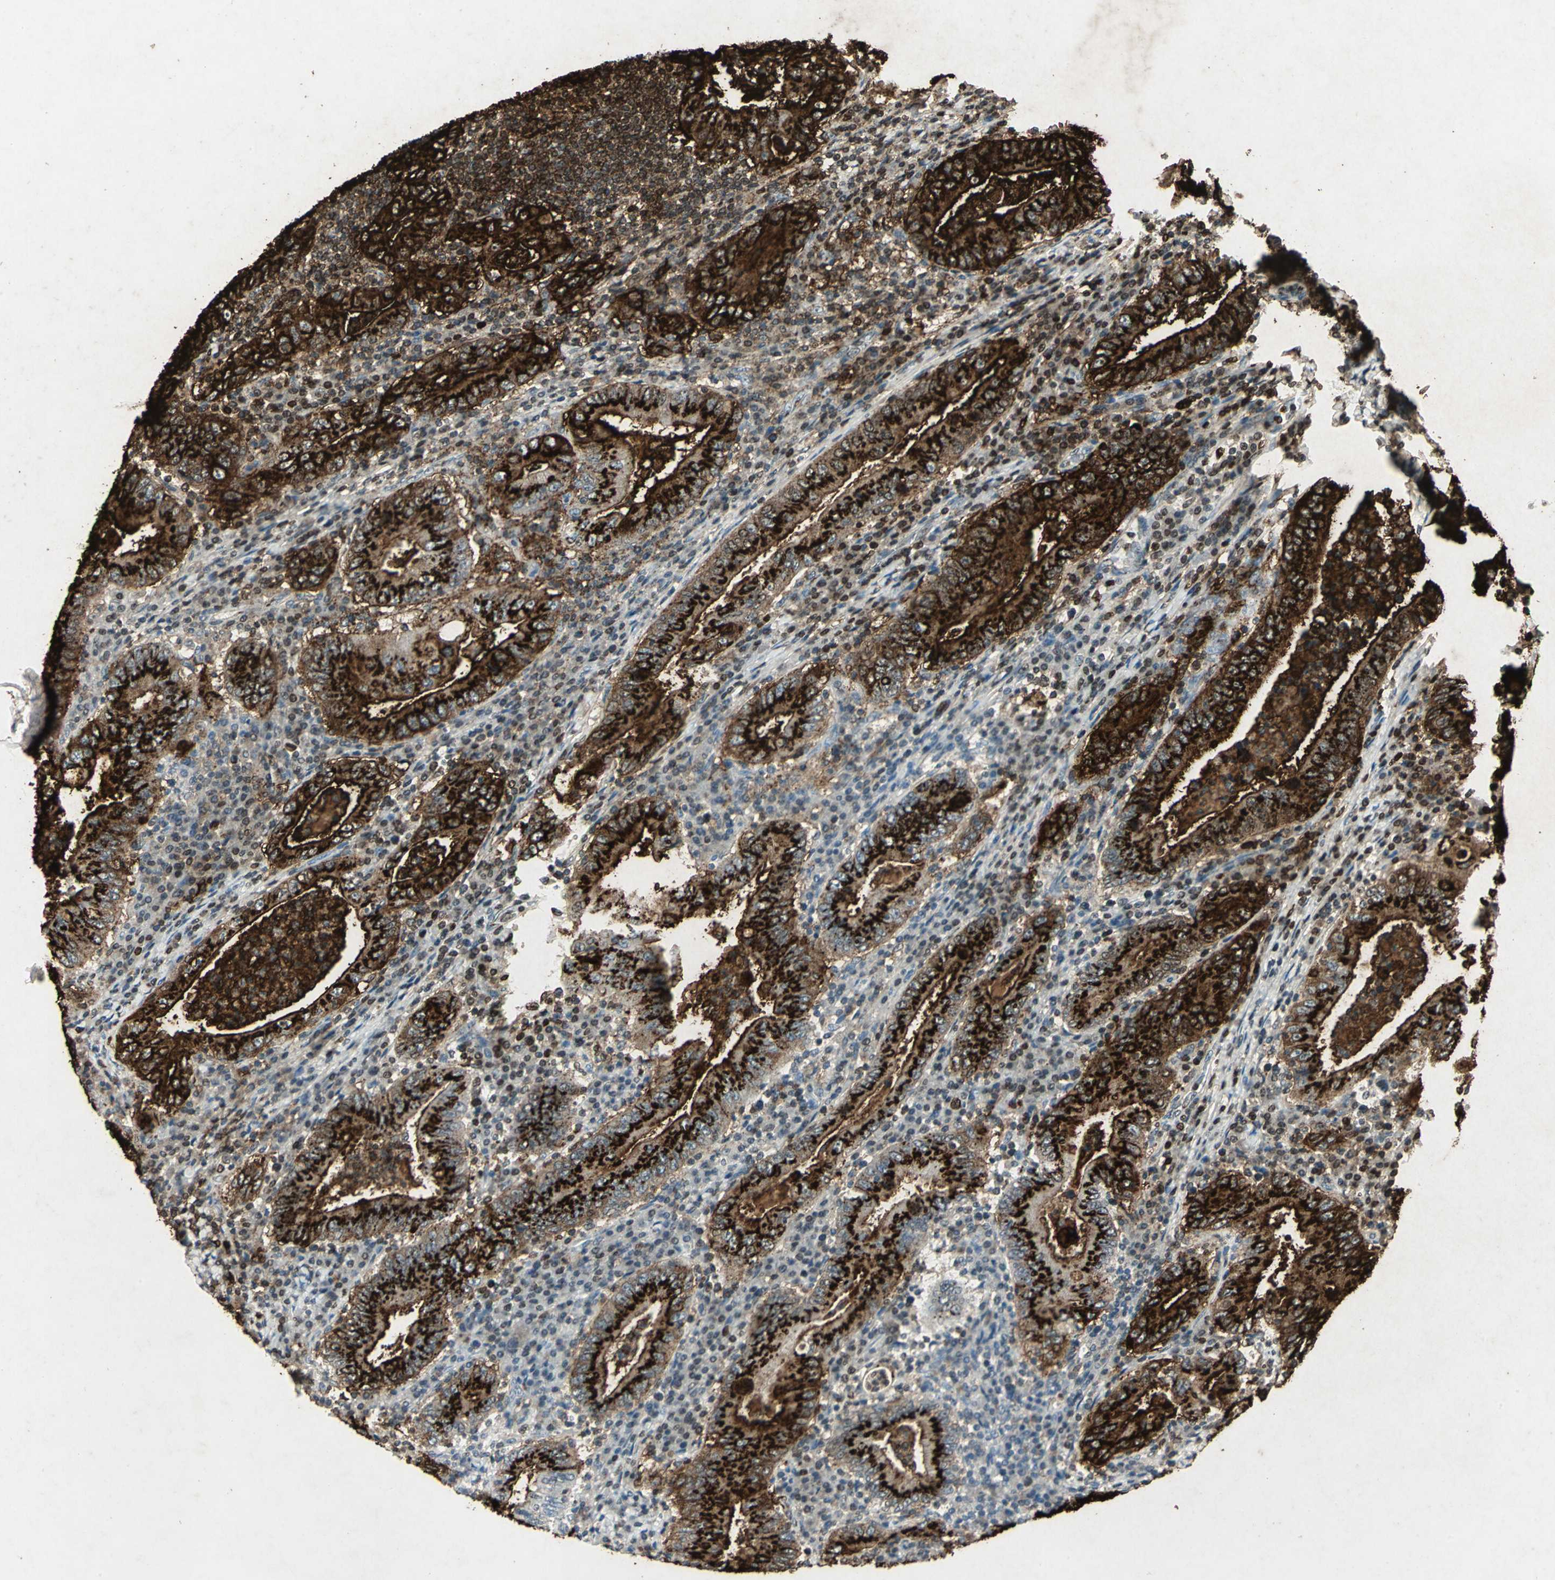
{"staining": {"intensity": "strong", "quantity": ">75%", "location": "cytoplasmic/membranous"}, "tissue": "stomach cancer", "cell_type": "Tumor cells", "image_type": "cancer", "snomed": [{"axis": "morphology", "description": "Normal tissue, NOS"}, {"axis": "morphology", "description": "Adenocarcinoma, NOS"}, {"axis": "topography", "description": "Esophagus"}, {"axis": "topography", "description": "Stomach, upper"}, {"axis": "topography", "description": "Peripheral nerve tissue"}], "caption": "Stomach adenocarcinoma was stained to show a protein in brown. There is high levels of strong cytoplasmic/membranous positivity in approximately >75% of tumor cells.", "gene": "CAMK2B", "patient": {"sex": "male", "age": 62}}